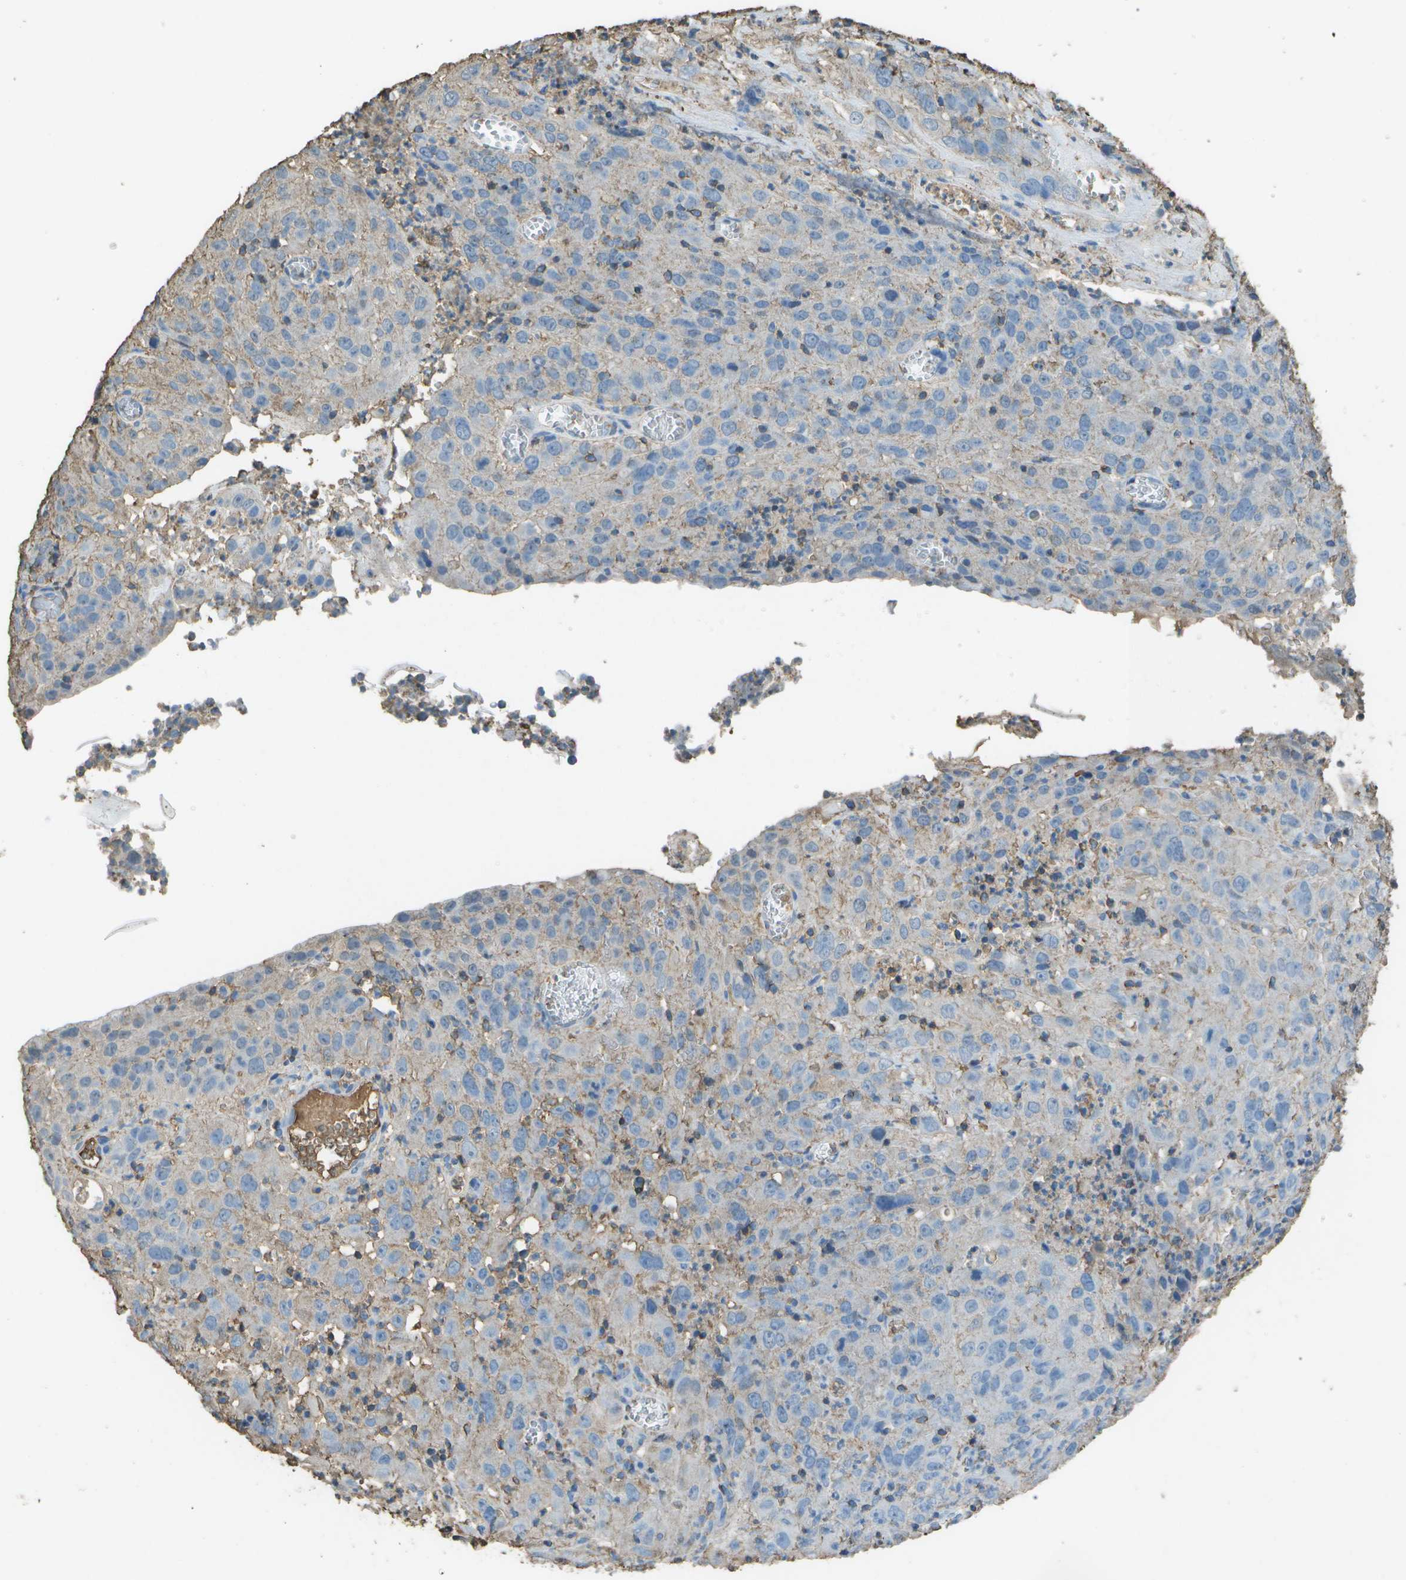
{"staining": {"intensity": "weak", "quantity": "<25%", "location": "cytoplasmic/membranous"}, "tissue": "cervical cancer", "cell_type": "Tumor cells", "image_type": "cancer", "snomed": [{"axis": "morphology", "description": "Squamous cell carcinoma, NOS"}, {"axis": "topography", "description": "Cervix"}], "caption": "IHC micrograph of cervical cancer (squamous cell carcinoma) stained for a protein (brown), which exhibits no expression in tumor cells. (DAB (3,3'-diaminobenzidine) IHC, high magnification).", "gene": "CYP4F11", "patient": {"sex": "female", "age": 32}}